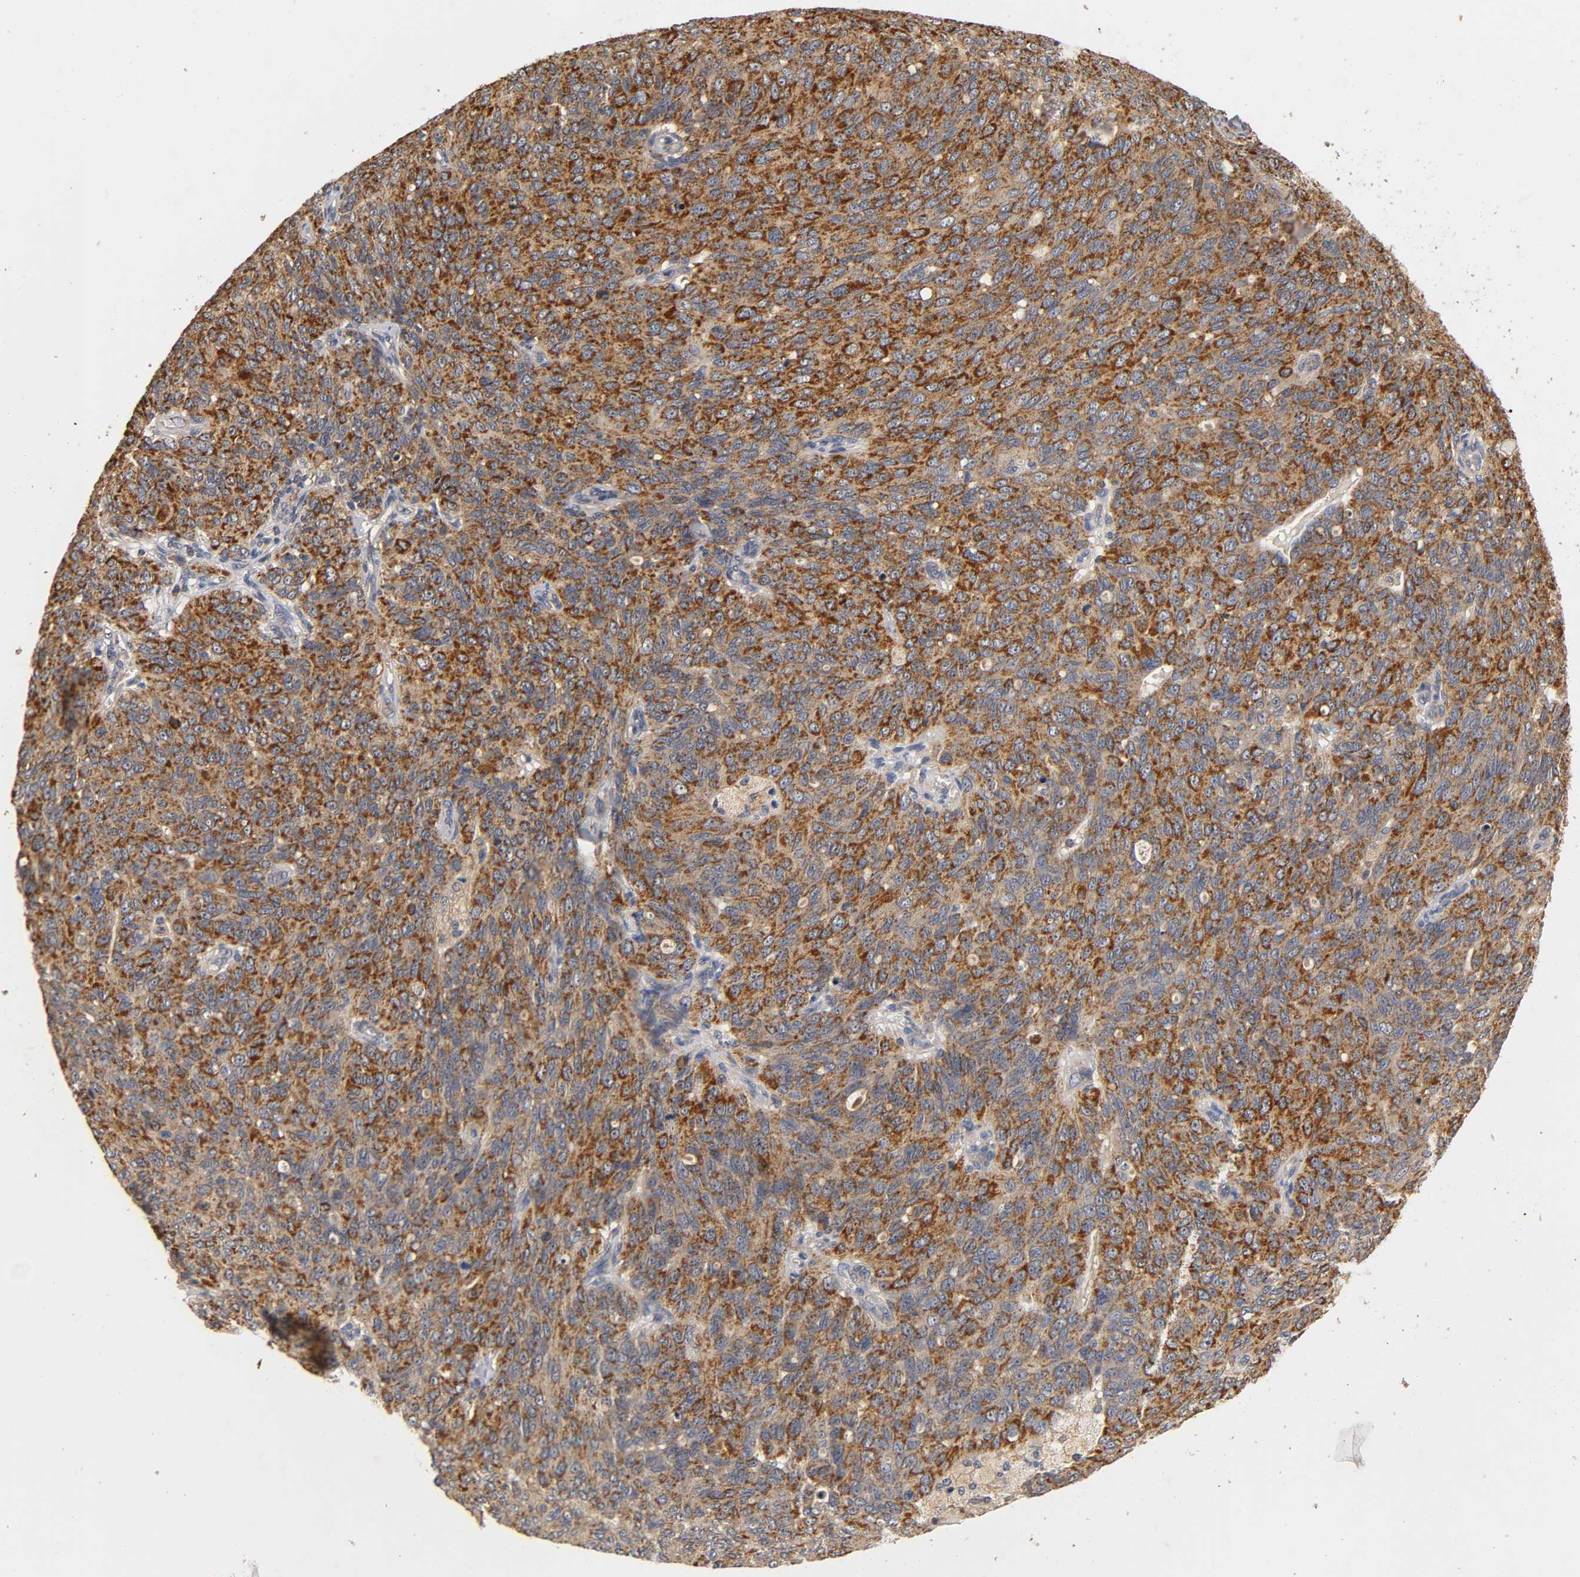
{"staining": {"intensity": "strong", "quantity": ">75%", "location": "cytoplasmic/membranous"}, "tissue": "ovarian cancer", "cell_type": "Tumor cells", "image_type": "cancer", "snomed": [{"axis": "morphology", "description": "Carcinoma, endometroid"}, {"axis": "topography", "description": "Ovary"}], "caption": "Brown immunohistochemical staining in ovarian endometroid carcinoma displays strong cytoplasmic/membranous staining in approximately >75% of tumor cells. The staining was performed using DAB (3,3'-diaminobenzidine), with brown indicating positive protein expression. Nuclei are stained blue with hematoxylin.", "gene": "SCAP", "patient": {"sex": "female", "age": 60}}